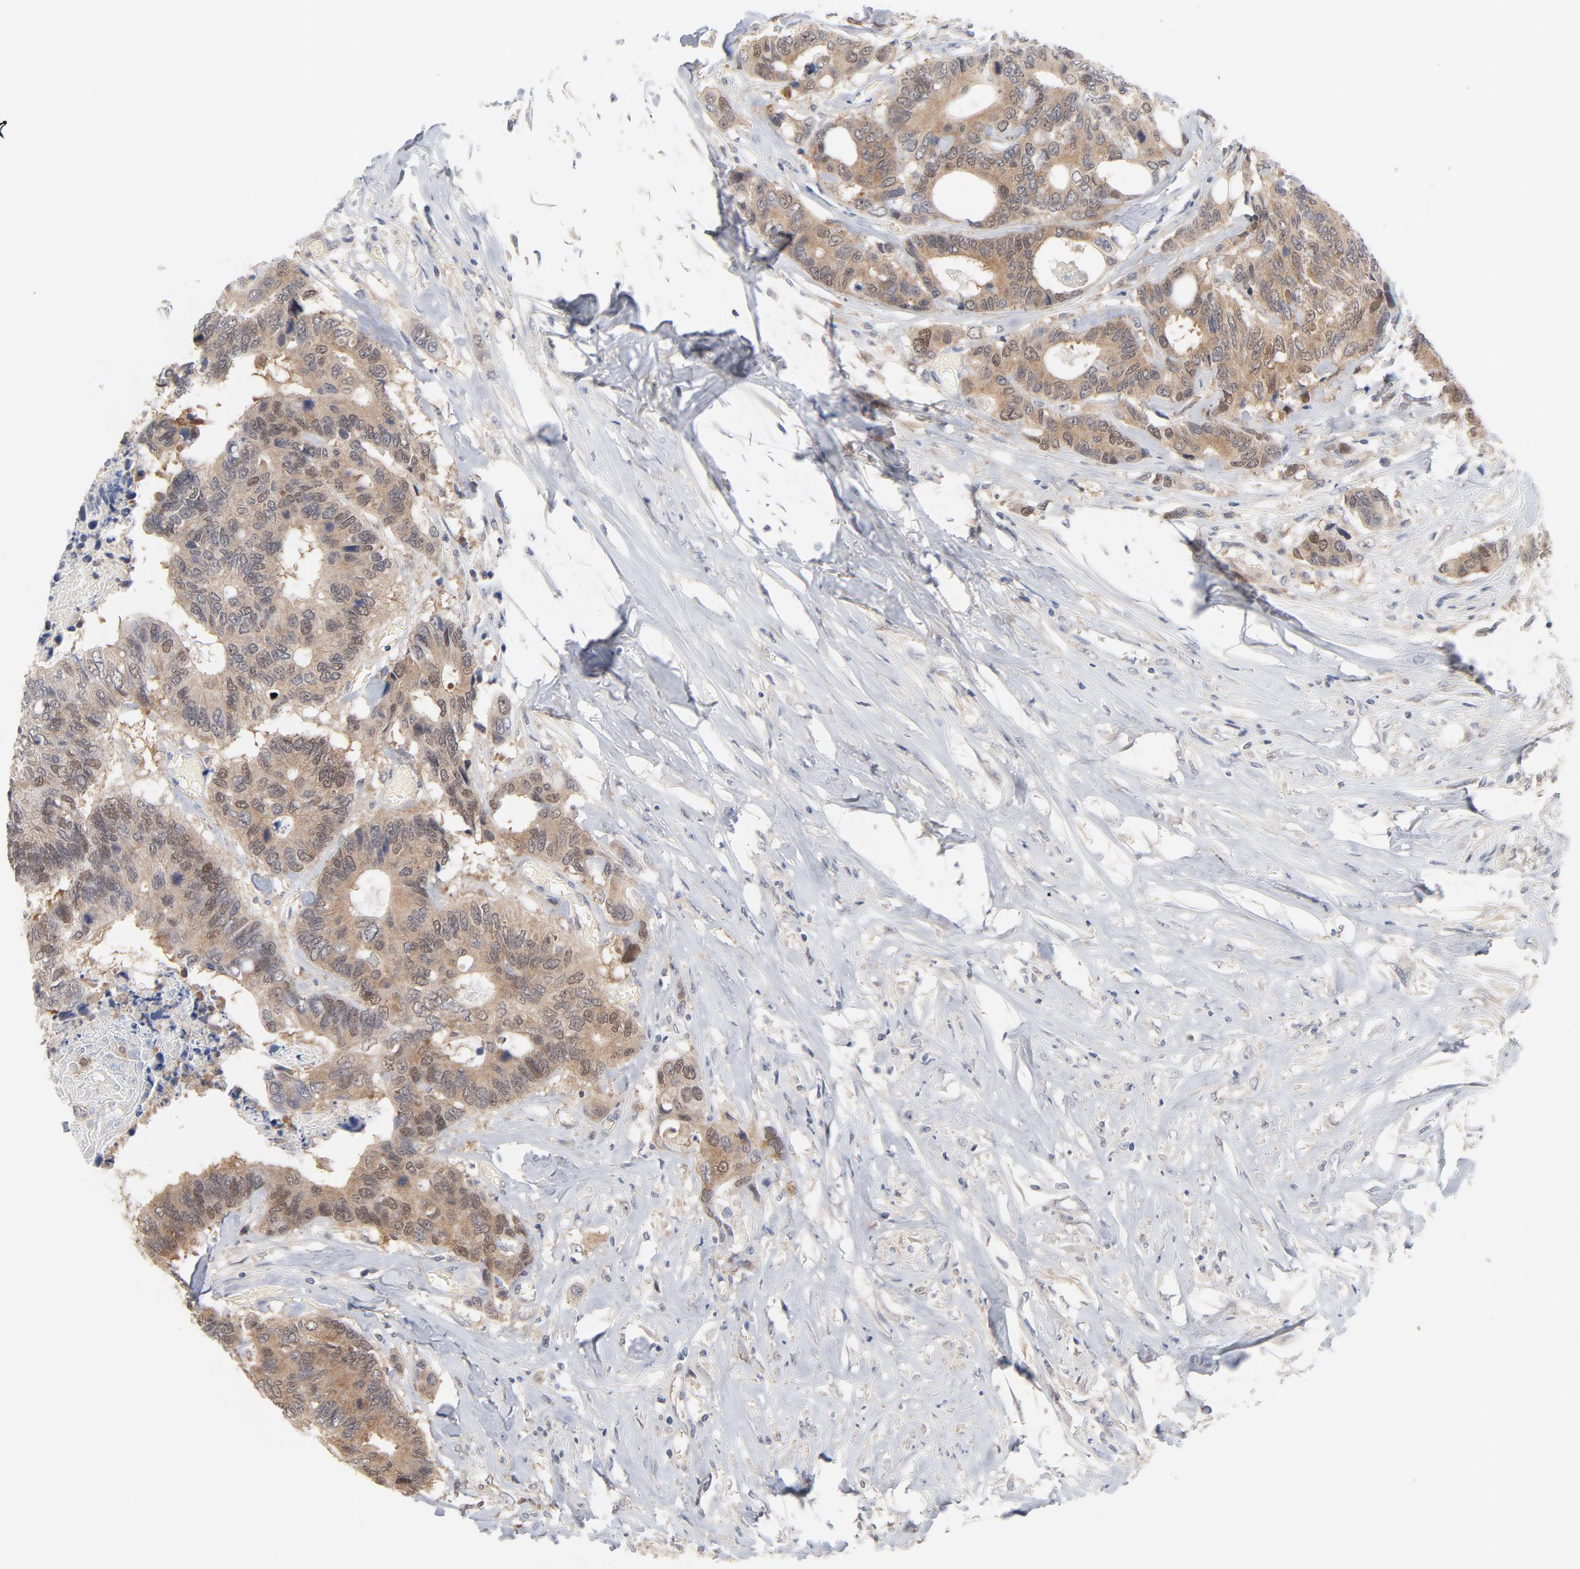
{"staining": {"intensity": "weak", "quantity": ">75%", "location": "cytoplasmic/membranous"}, "tissue": "colorectal cancer", "cell_type": "Tumor cells", "image_type": "cancer", "snomed": [{"axis": "morphology", "description": "Adenocarcinoma, NOS"}, {"axis": "topography", "description": "Rectum"}], "caption": "Immunohistochemistry (IHC) image of neoplastic tissue: colorectal adenocarcinoma stained using immunohistochemistry (IHC) demonstrates low levels of weak protein expression localized specifically in the cytoplasmic/membranous of tumor cells, appearing as a cytoplasmic/membranous brown color.", "gene": "UBL4A", "patient": {"sex": "male", "age": 55}}